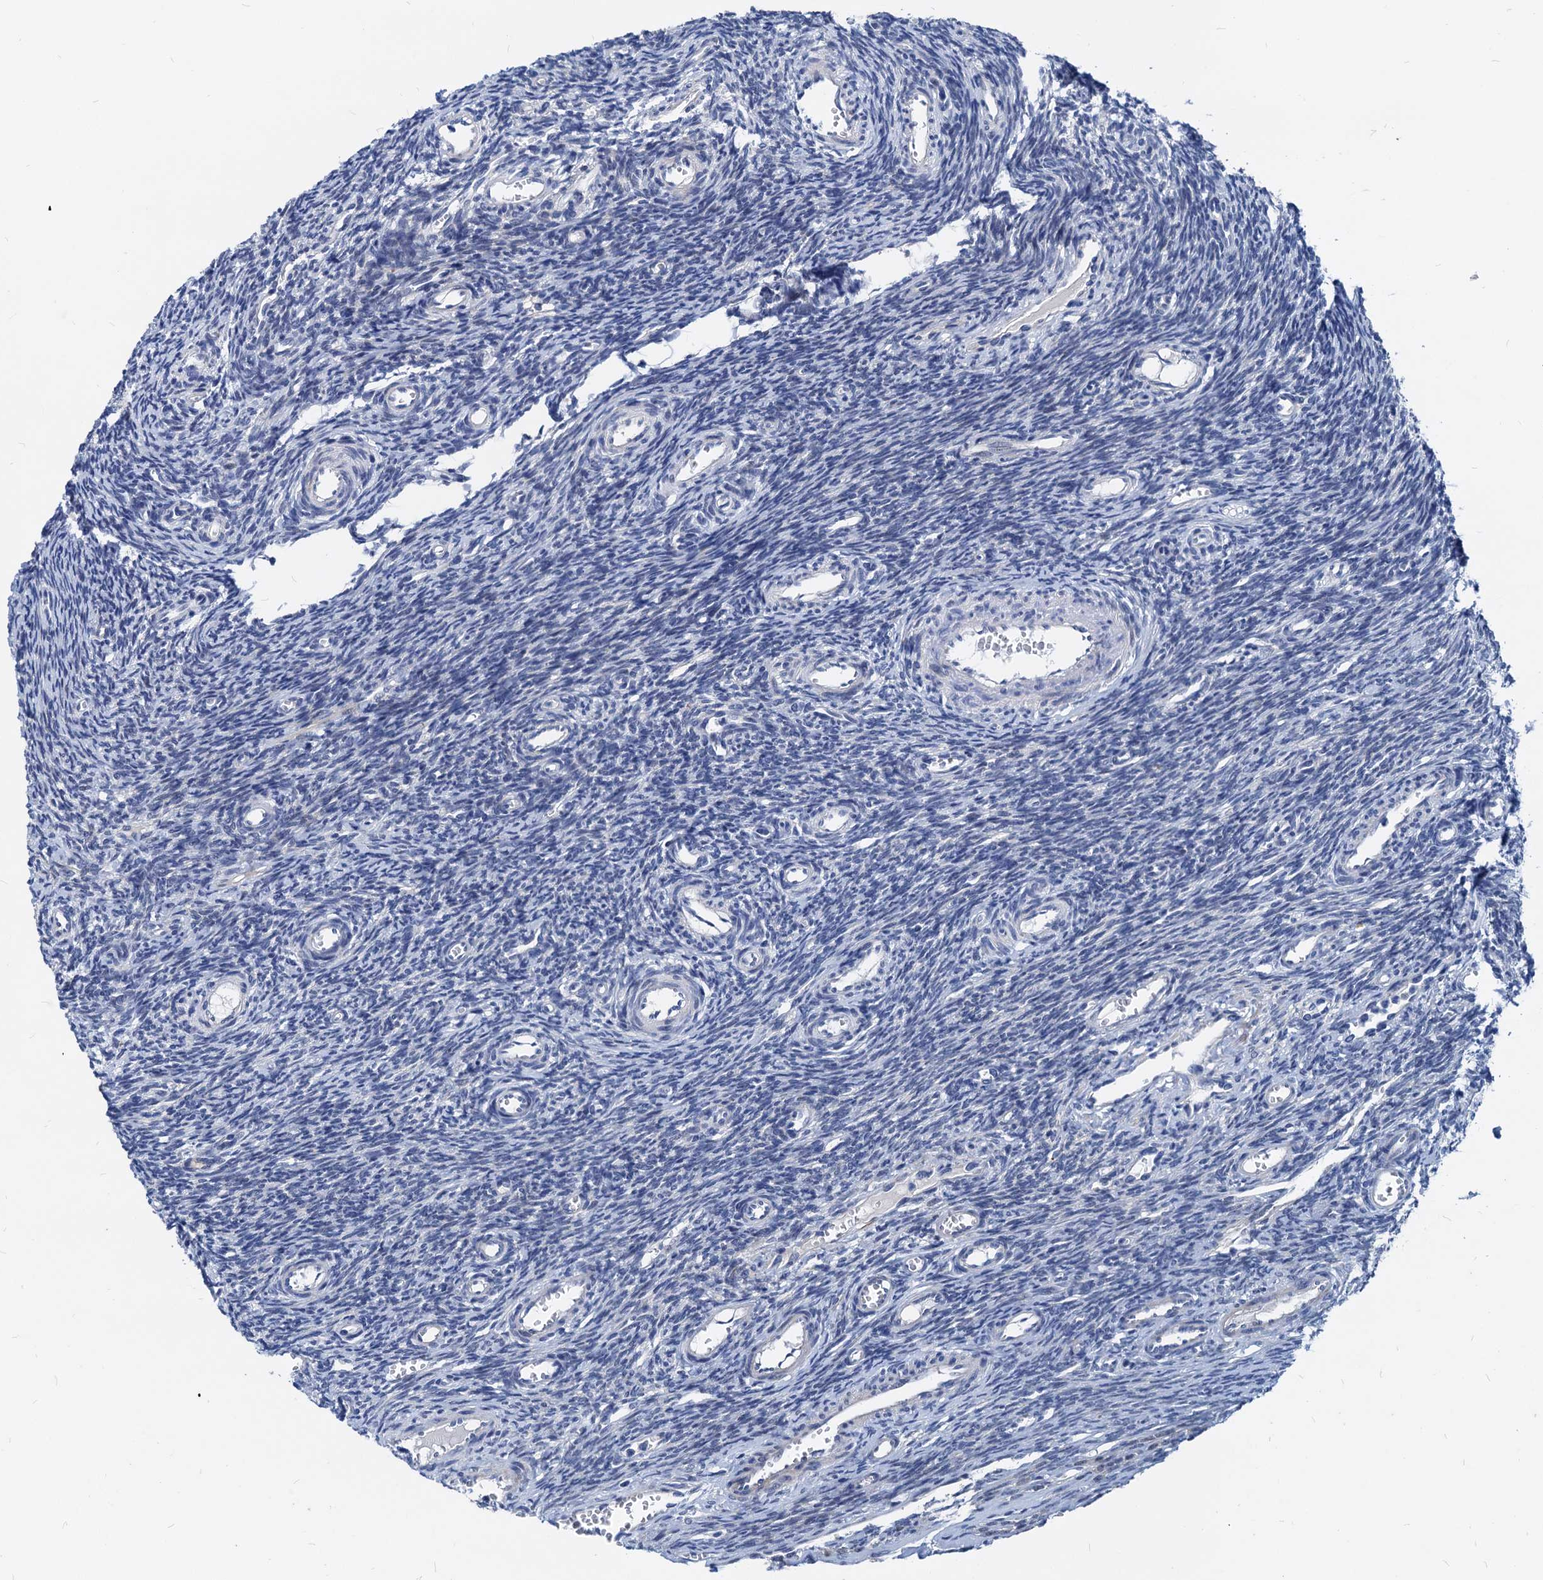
{"staining": {"intensity": "negative", "quantity": "none", "location": "none"}, "tissue": "ovary", "cell_type": "Ovarian stroma cells", "image_type": "normal", "snomed": [{"axis": "morphology", "description": "Normal tissue, NOS"}, {"axis": "topography", "description": "Ovary"}], "caption": "A histopathology image of ovary stained for a protein demonstrates no brown staining in ovarian stroma cells. Brightfield microscopy of immunohistochemistry (IHC) stained with DAB (3,3'-diaminobenzidine) (brown) and hematoxylin (blue), captured at high magnification.", "gene": "HSF2", "patient": {"sex": "female", "age": 39}}